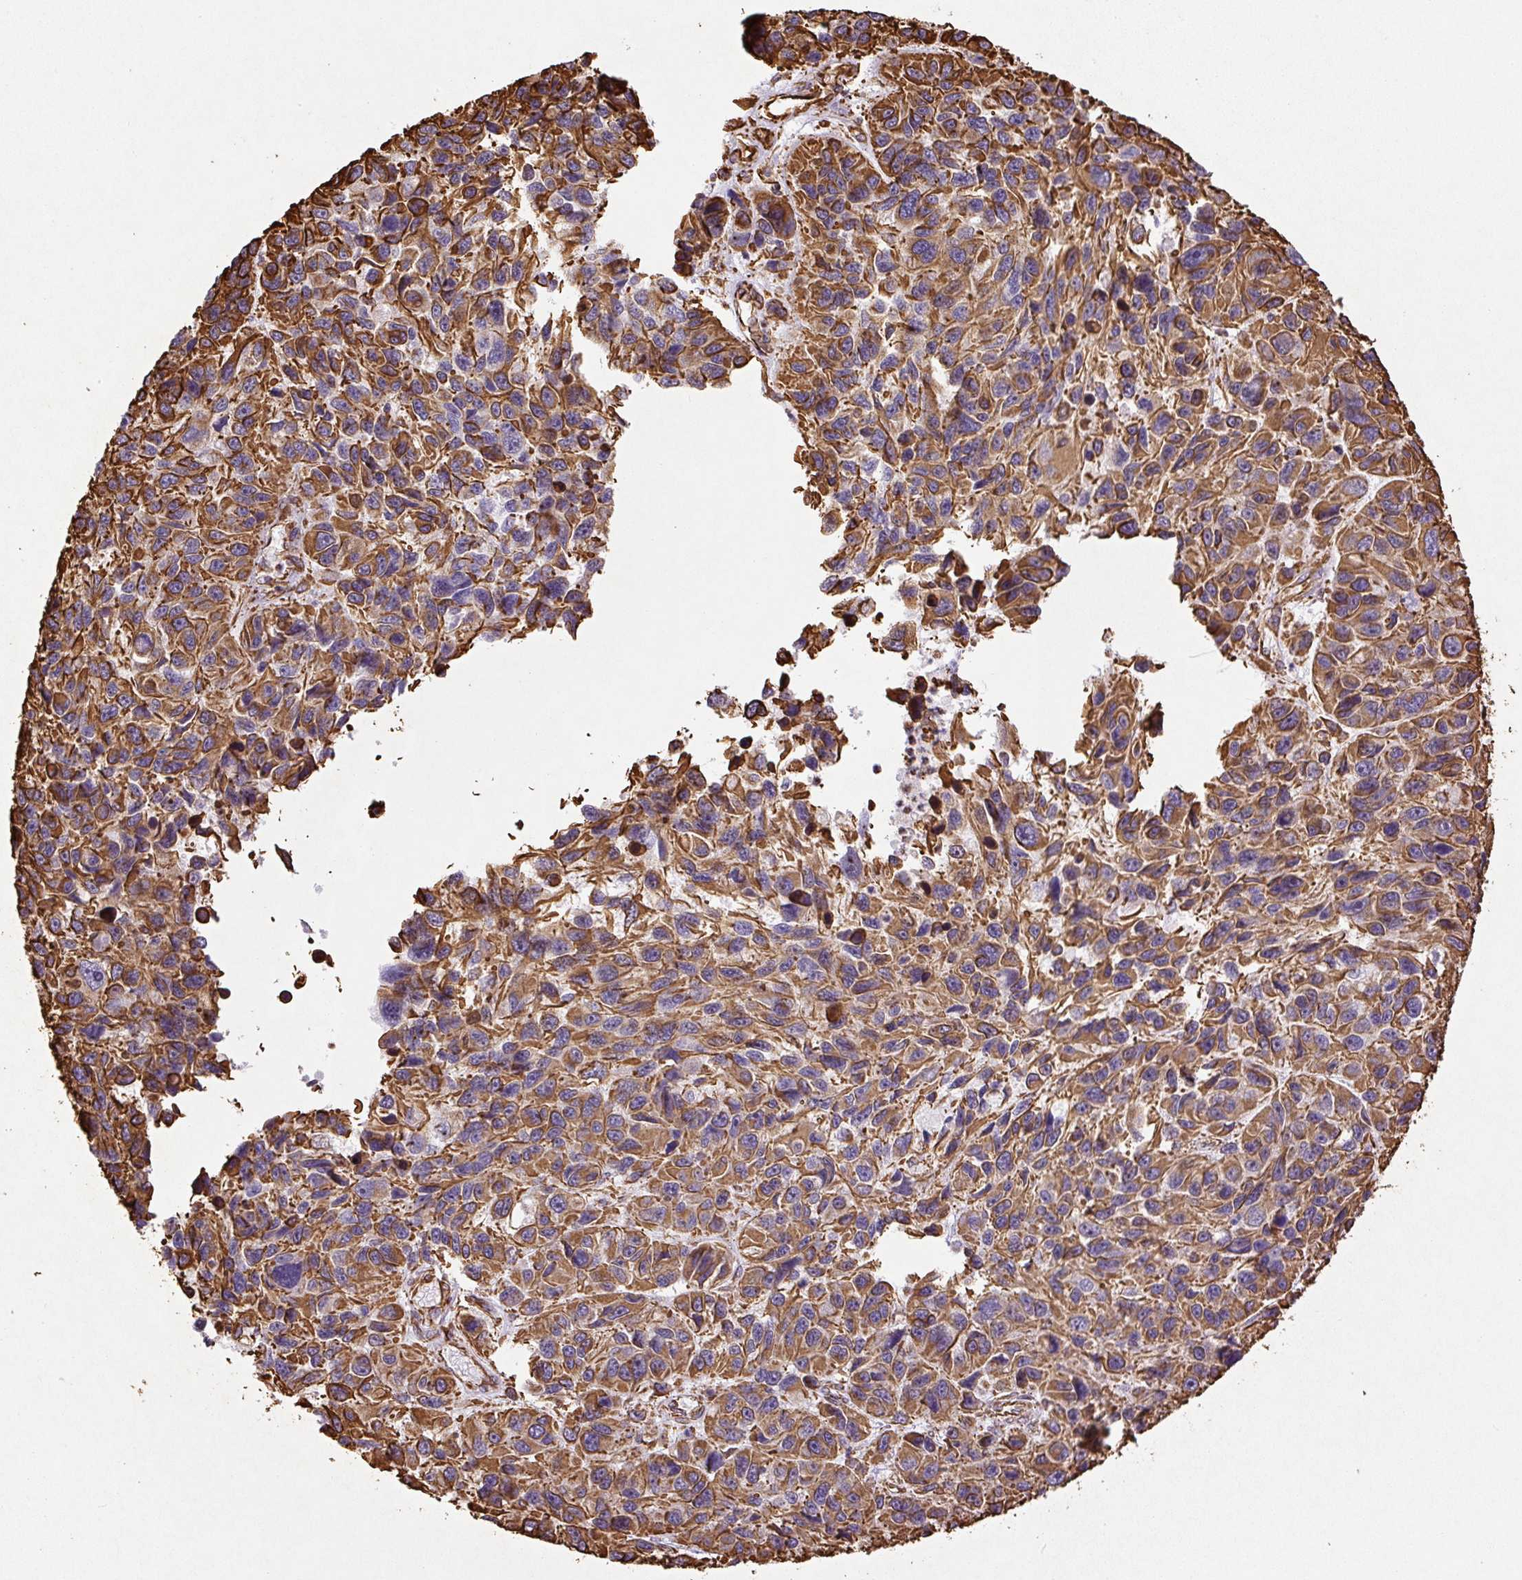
{"staining": {"intensity": "moderate", "quantity": ">75%", "location": "cytoplasmic/membranous"}, "tissue": "melanoma", "cell_type": "Tumor cells", "image_type": "cancer", "snomed": [{"axis": "morphology", "description": "Malignant melanoma, NOS"}, {"axis": "topography", "description": "Skin"}], "caption": "Protein expression analysis of human malignant melanoma reveals moderate cytoplasmic/membranous expression in about >75% of tumor cells. The staining is performed using DAB (3,3'-diaminobenzidine) brown chromogen to label protein expression. The nuclei are counter-stained blue using hematoxylin.", "gene": "VIM", "patient": {"sex": "male", "age": 53}}